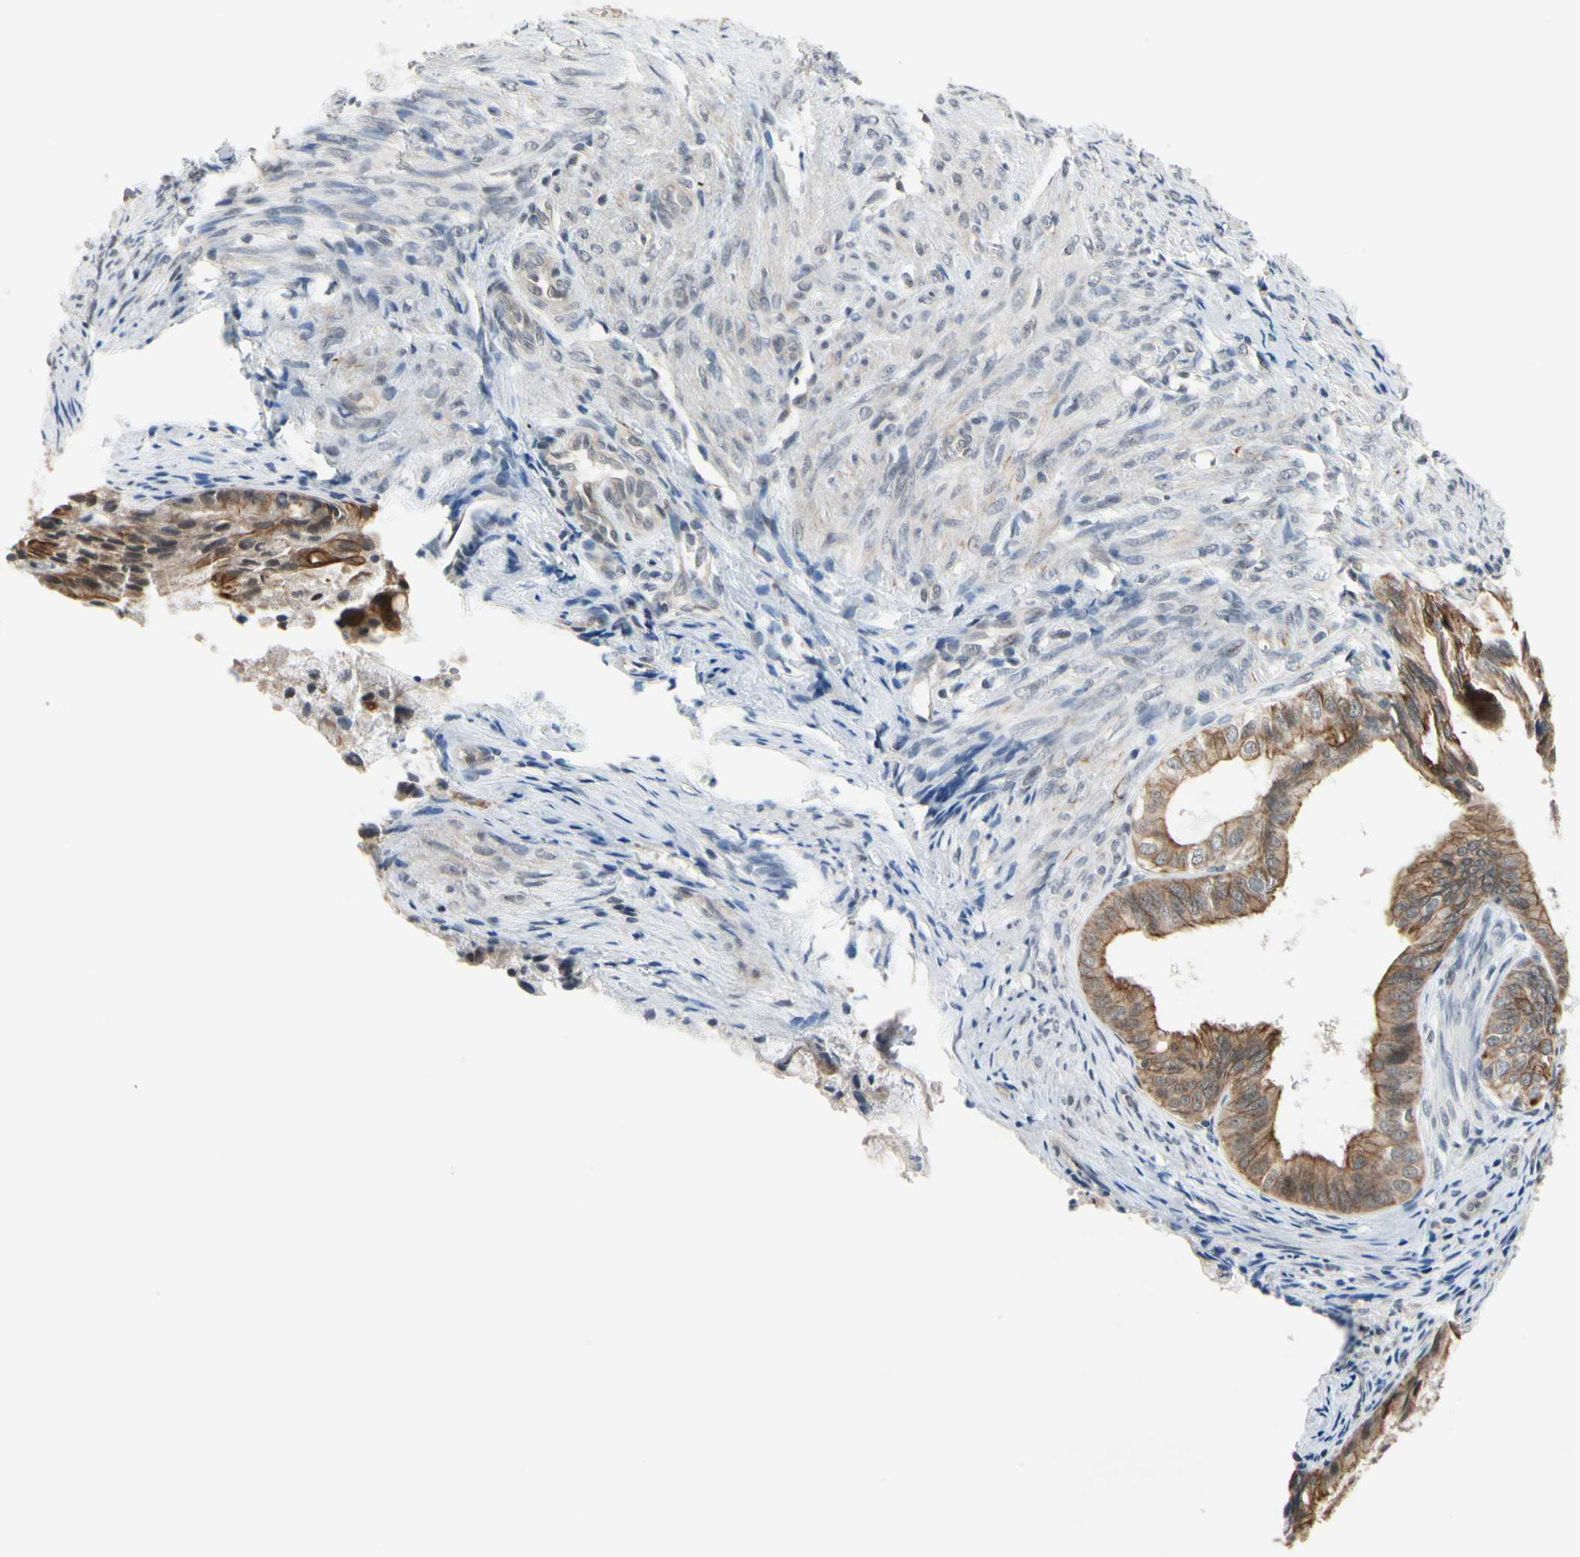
{"staining": {"intensity": "moderate", "quantity": ">75%", "location": "cytoplasmic/membranous"}, "tissue": "endometrial cancer", "cell_type": "Tumor cells", "image_type": "cancer", "snomed": [{"axis": "morphology", "description": "Adenocarcinoma, NOS"}, {"axis": "topography", "description": "Endometrium"}], "caption": "A high-resolution image shows IHC staining of endometrial adenocarcinoma, which reveals moderate cytoplasmic/membranous staining in about >75% of tumor cells.", "gene": "TAF12", "patient": {"sex": "female", "age": 86}}